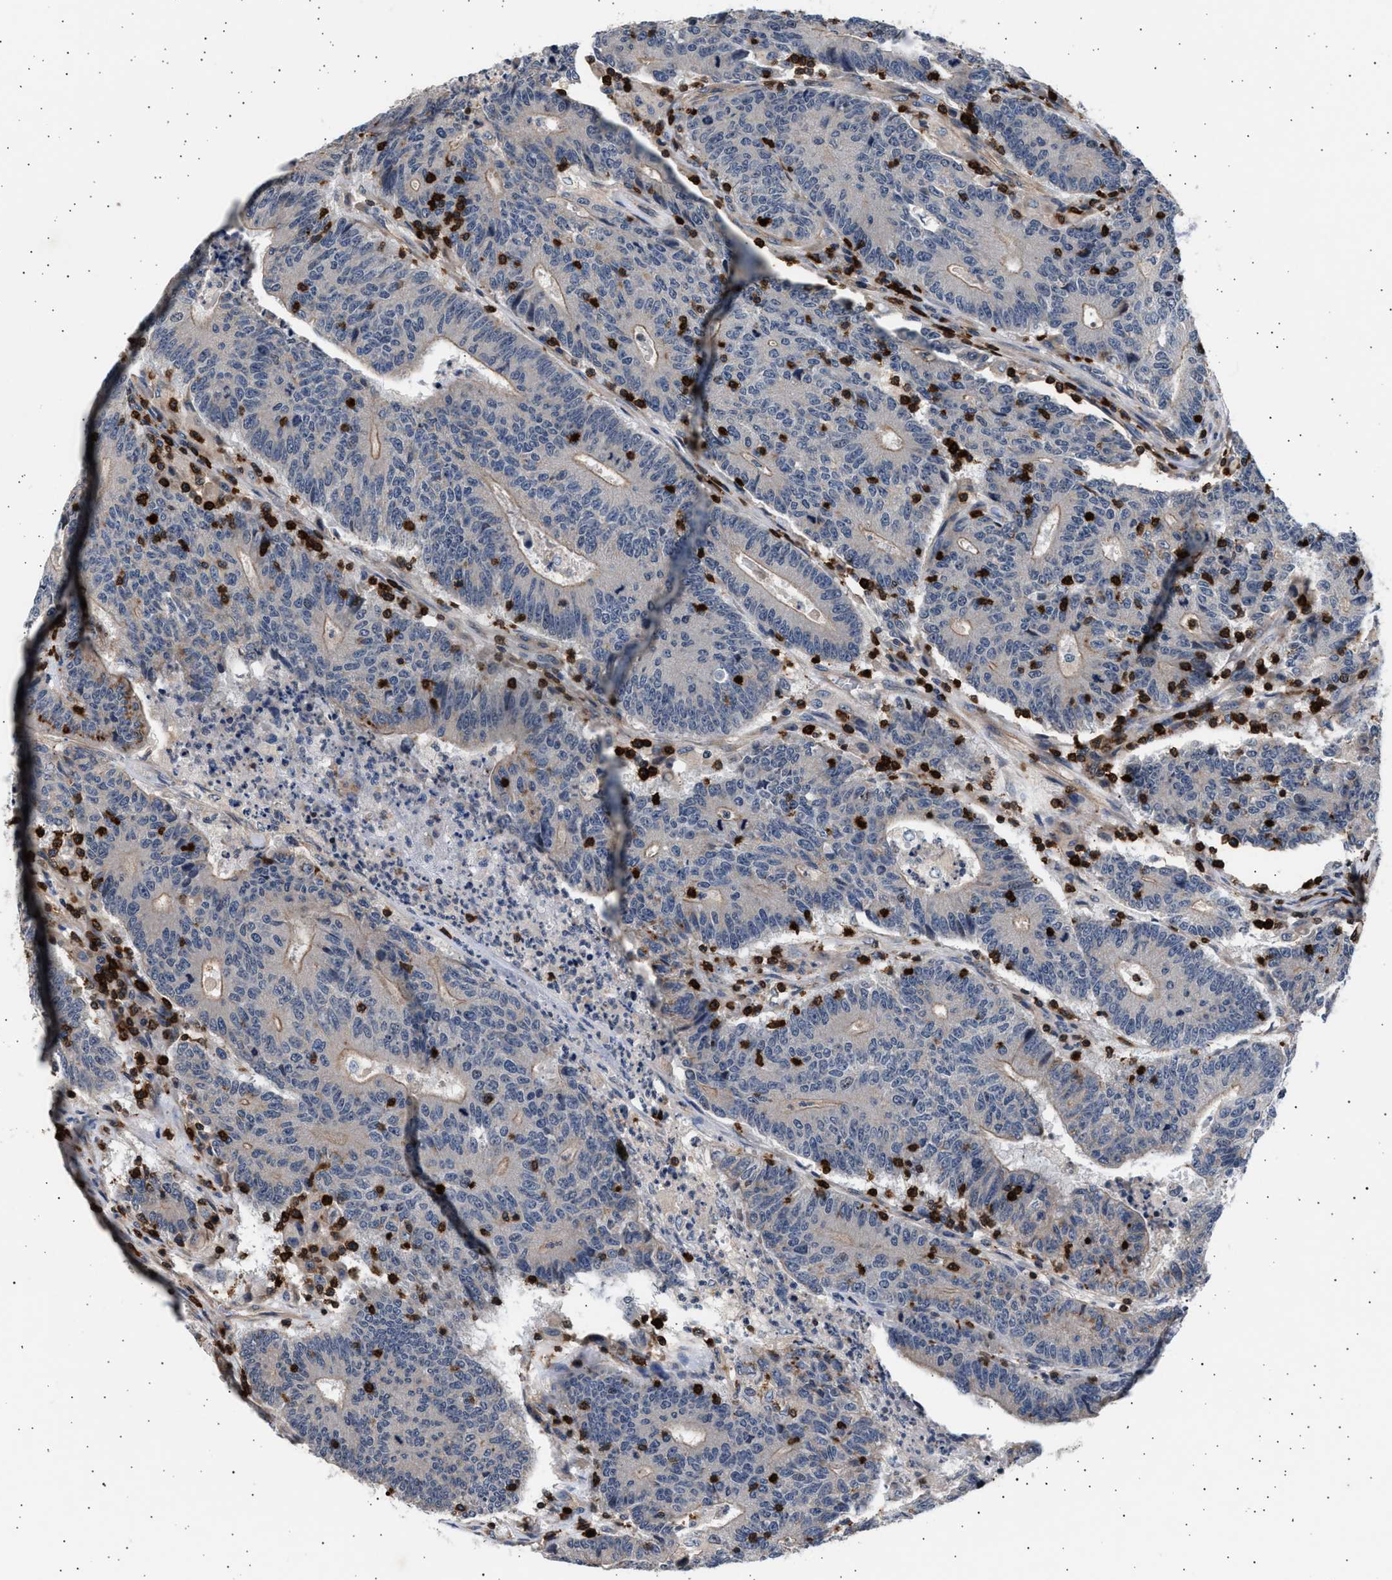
{"staining": {"intensity": "weak", "quantity": "<25%", "location": "cytoplasmic/membranous"}, "tissue": "colorectal cancer", "cell_type": "Tumor cells", "image_type": "cancer", "snomed": [{"axis": "morphology", "description": "Normal tissue, NOS"}, {"axis": "morphology", "description": "Adenocarcinoma, NOS"}, {"axis": "topography", "description": "Colon"}], "caption": "The image displays no significant expression in tumor cells of colorectal adenocarcinoma.", "gene": "GRAP2", "patient": {"sex": "female", "age": 75}}